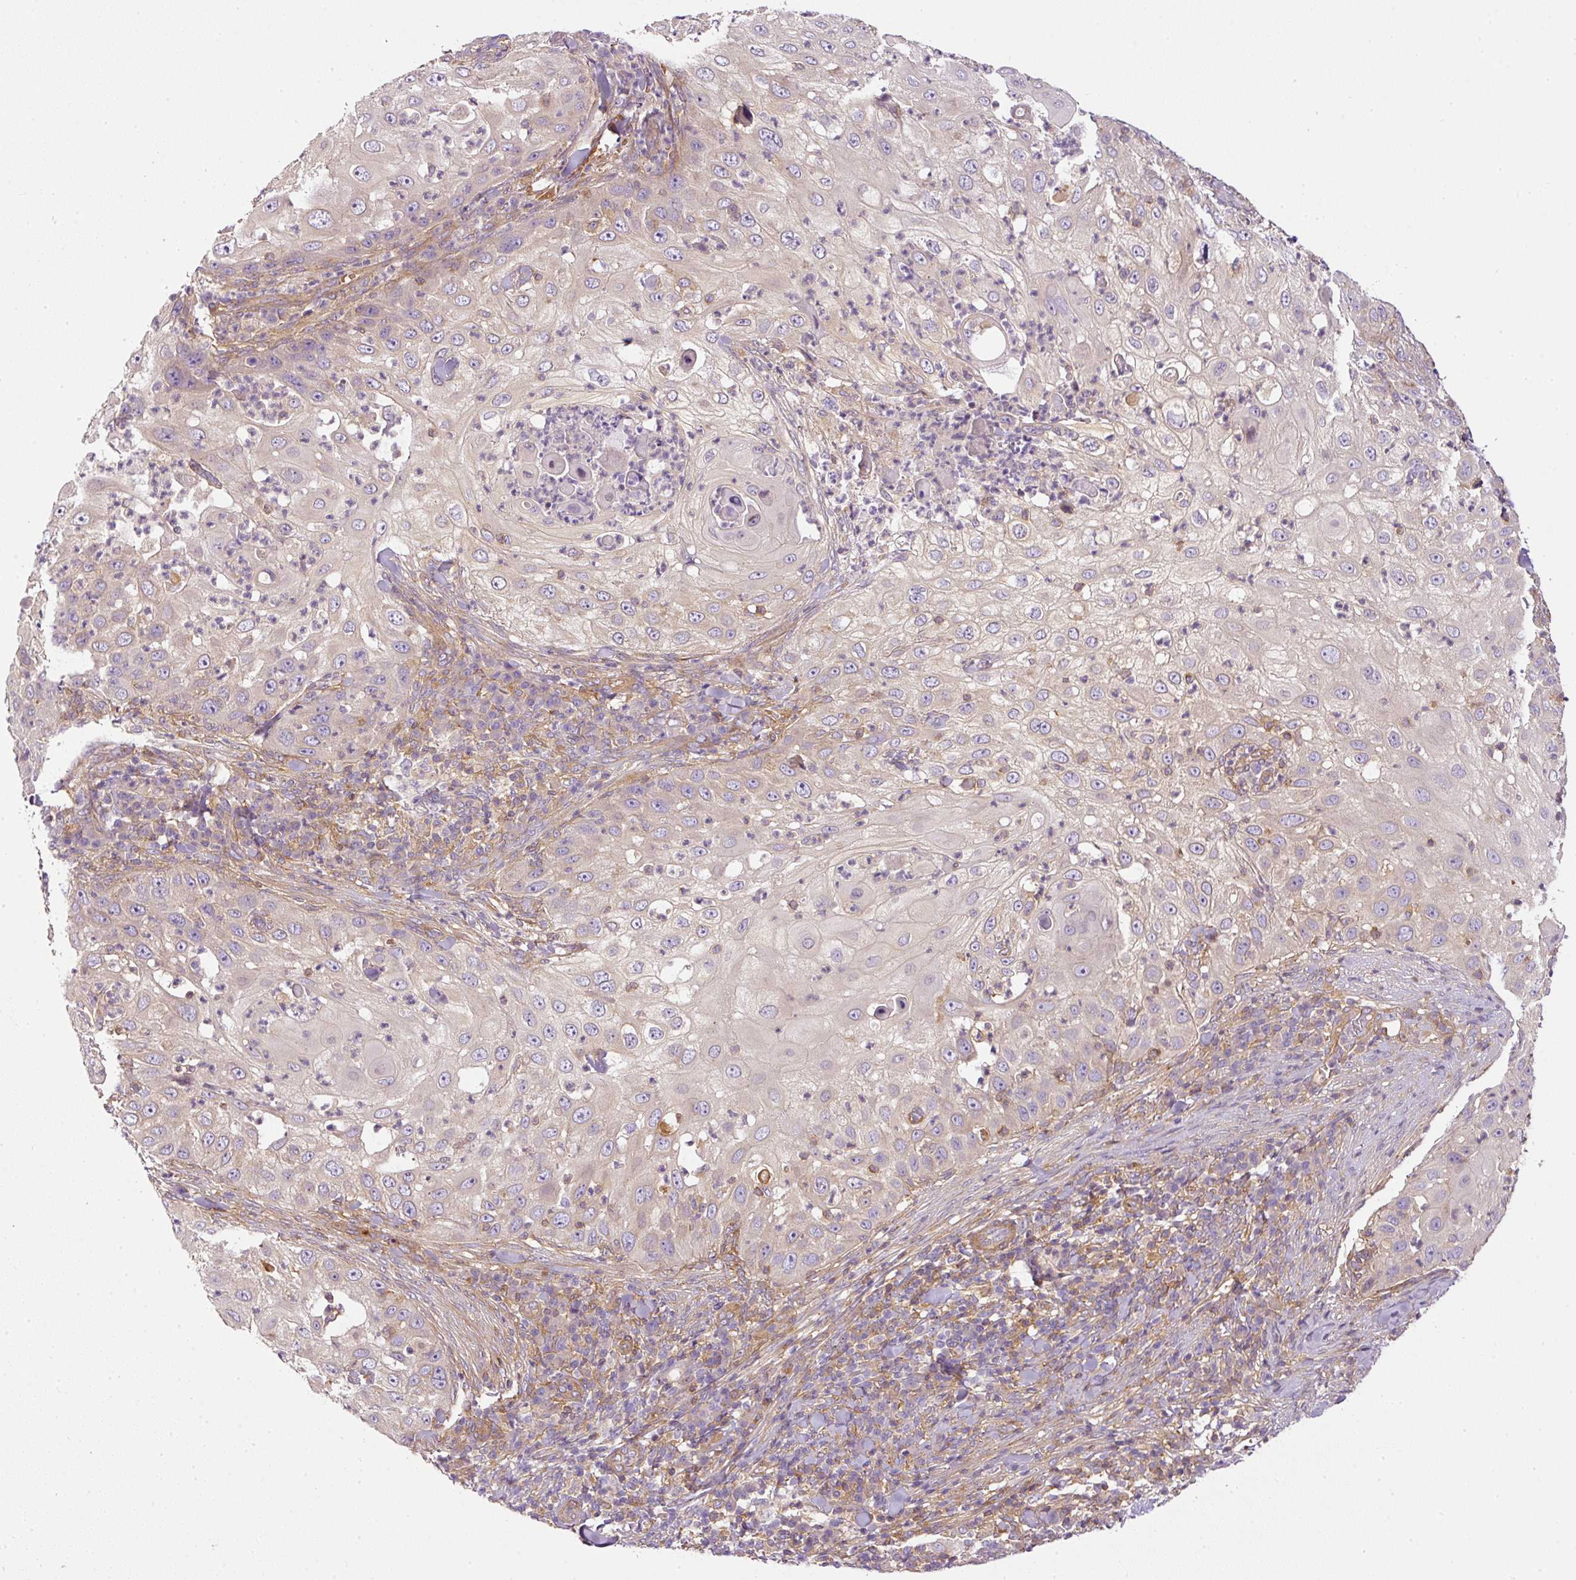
{"staining": {"intensity": "negative", "quantity": "none", "location": "none"}, "tissue": "skin cancer", "cell_type": "Tumor cells", "image_type": "cancer", "snomed": [{"axis": "morphology", "description": "Squamous cell carcinoma, NOS"}, {"axis": "topography", "description": "Skin"}], "caption": "Protein analysis of skin cancer exhibits no significant staining in tumor cells. (Immunohistochemistry, brightfield microscopy, high magnification).", "gene": "TBC1D2B", "patient": {"sex": "female", "age": 44}}